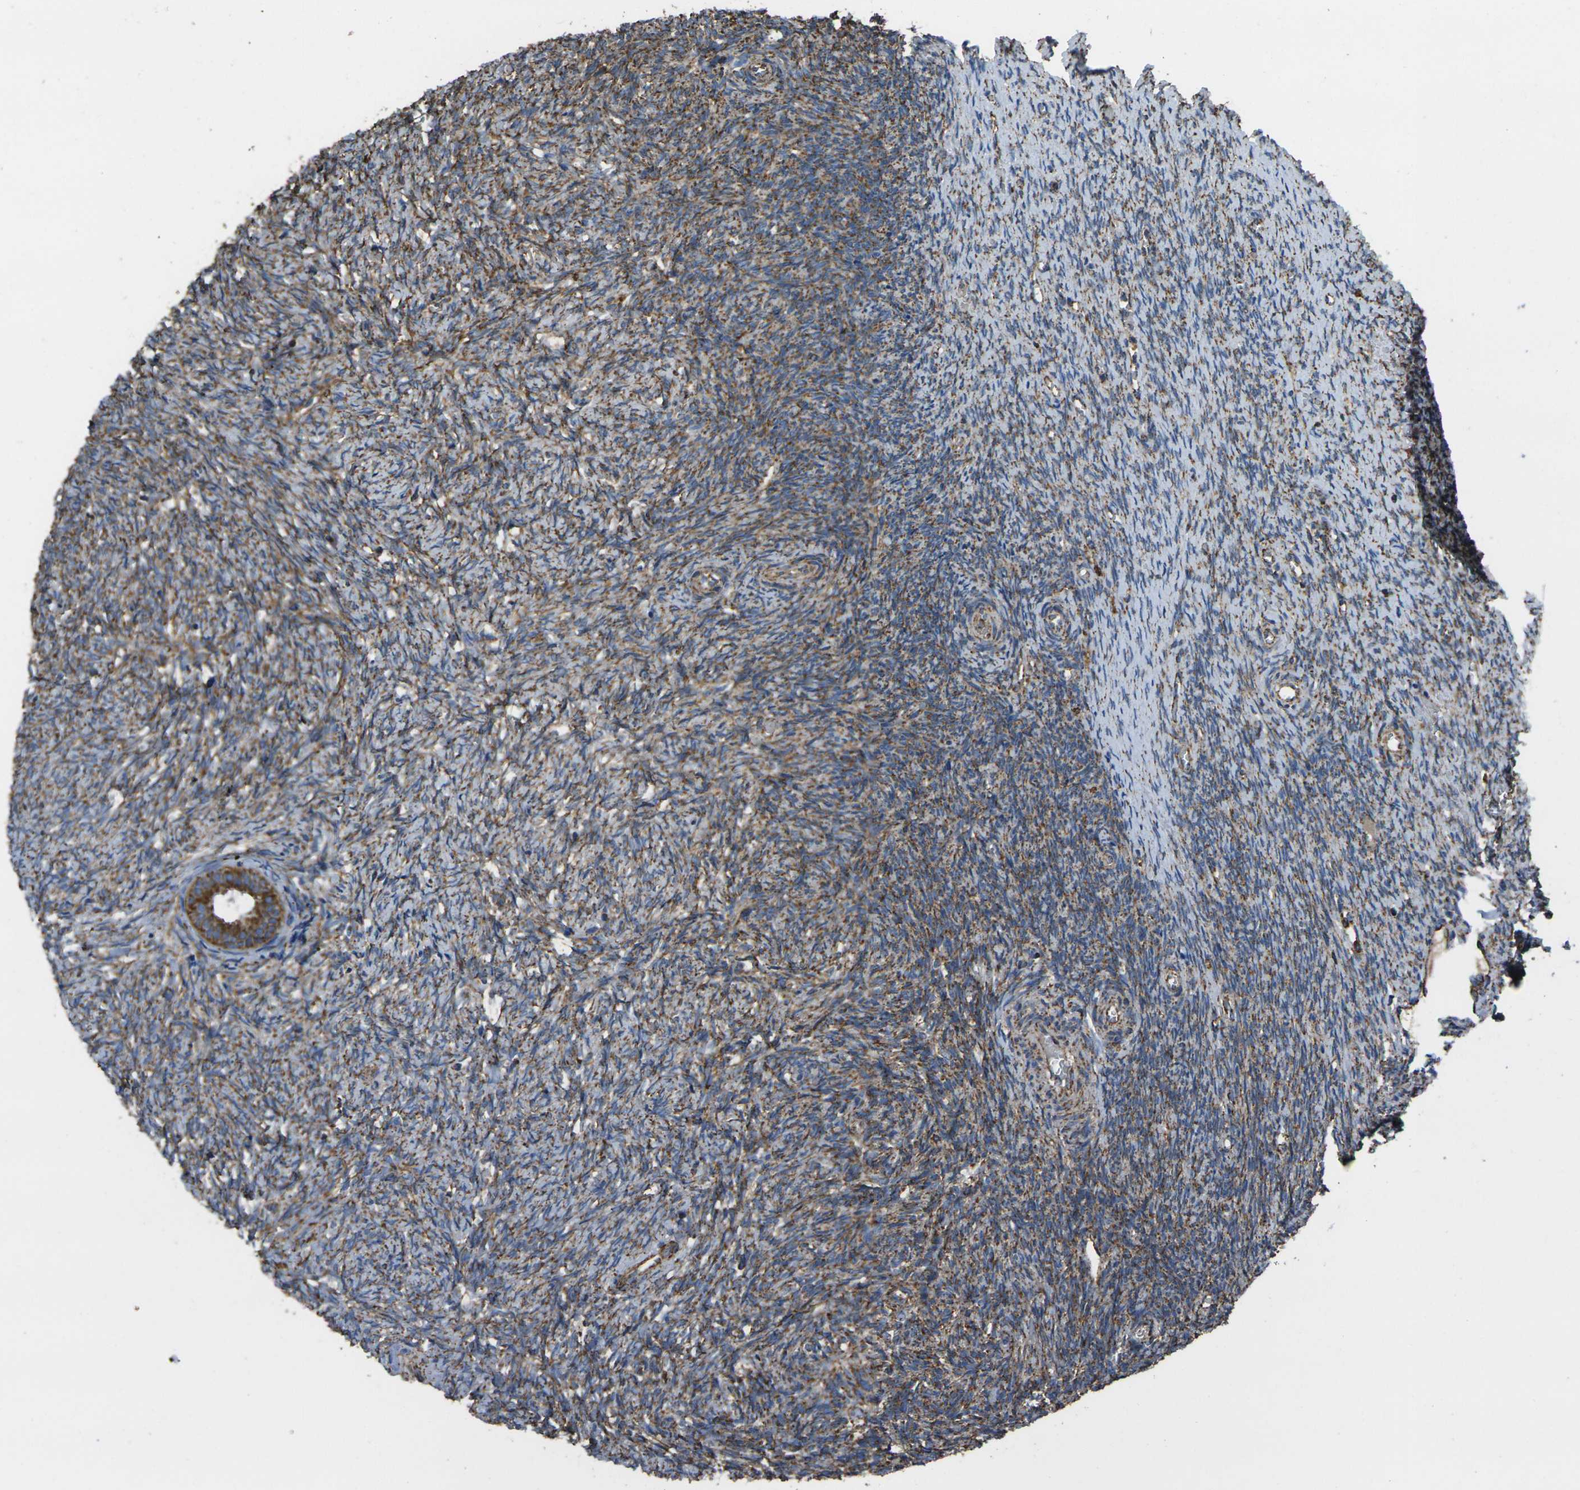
{"staining": {"intensity": "moderate", "quantity": ">75%", "location": "cytoplasmic/membranous"}, "tissue": "ovary", "cell_type": "Follicle cells", "image_type": "normal", "snomed": [{"axis": "morphology", "description": "Normal tissue, NOS"}, {"axis": "topography", "description": "Ovary"}], "caption": "The immunohistochemical stain labels moderate cytoplasmic/membranous positivity in follicle cells of unremarkable ovary. The staining was performed using DAB (3,3'-diaminobenzidine) to visualize the protein expression in brown, while the nuclei were stained in blue with hematoxylin (Magnification: 20x).", "gene": "KLHL5", "patient": {"sex": "female", "age": 41}}